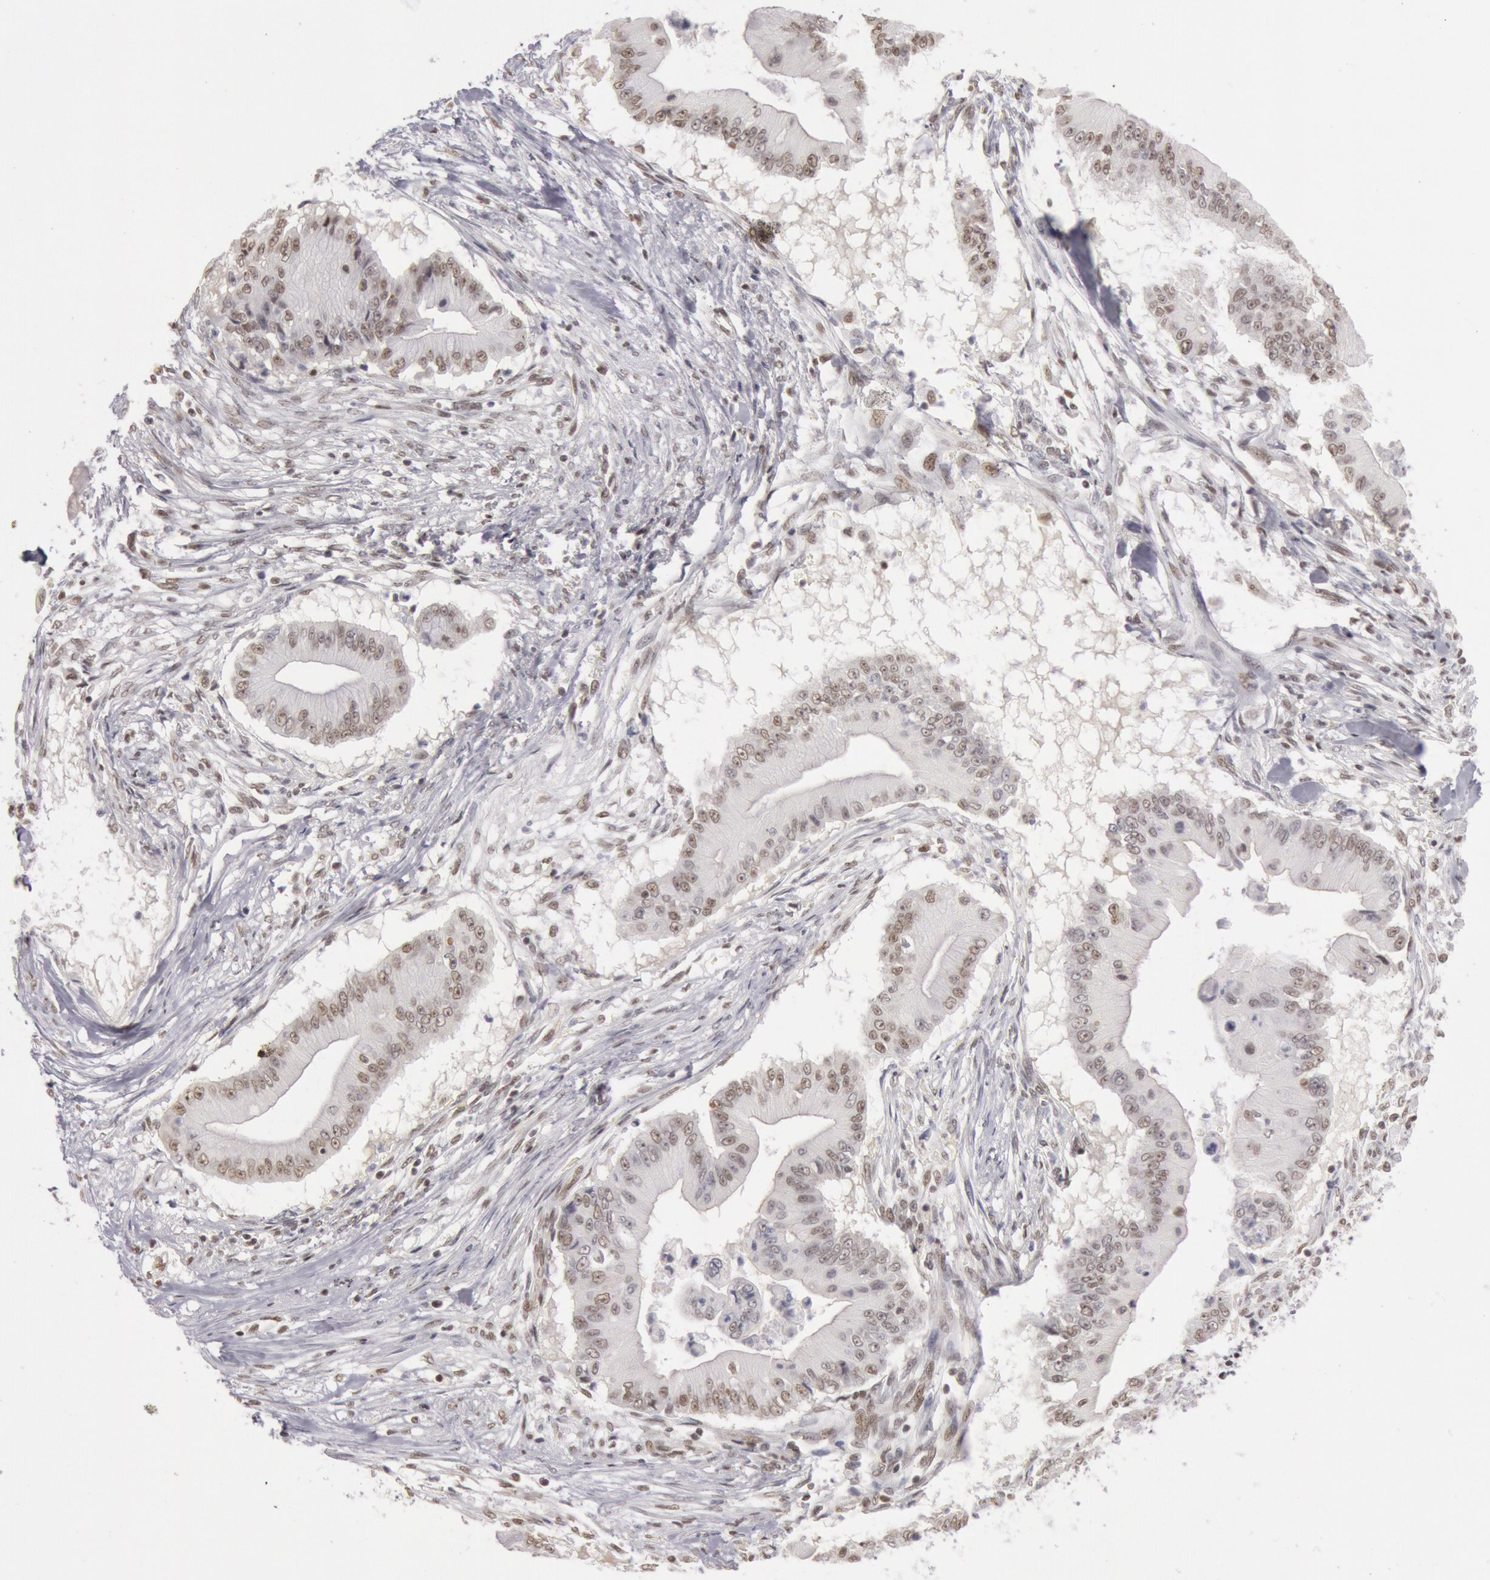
{"staining": {"intensity": "moderate", "quantity": ">75%", "location": "nuclear"}, "tissue": "pancreatic cancer", "cell_type": "Tumor cells", "image_type": "cancer", "snomed": [{"axis": "morphology", "description": "Adenocarcinoma, NOS"}, {"axis": "topography", "description": "Pancreas"}], "caption": "A brown stain highlights moderate nuclear expression of a protein in human pancreatic cancer tumor cells. Nuclei are stained in blue.", "gene": "ESS2", "patient": {"sex": "male", "age": 62}}